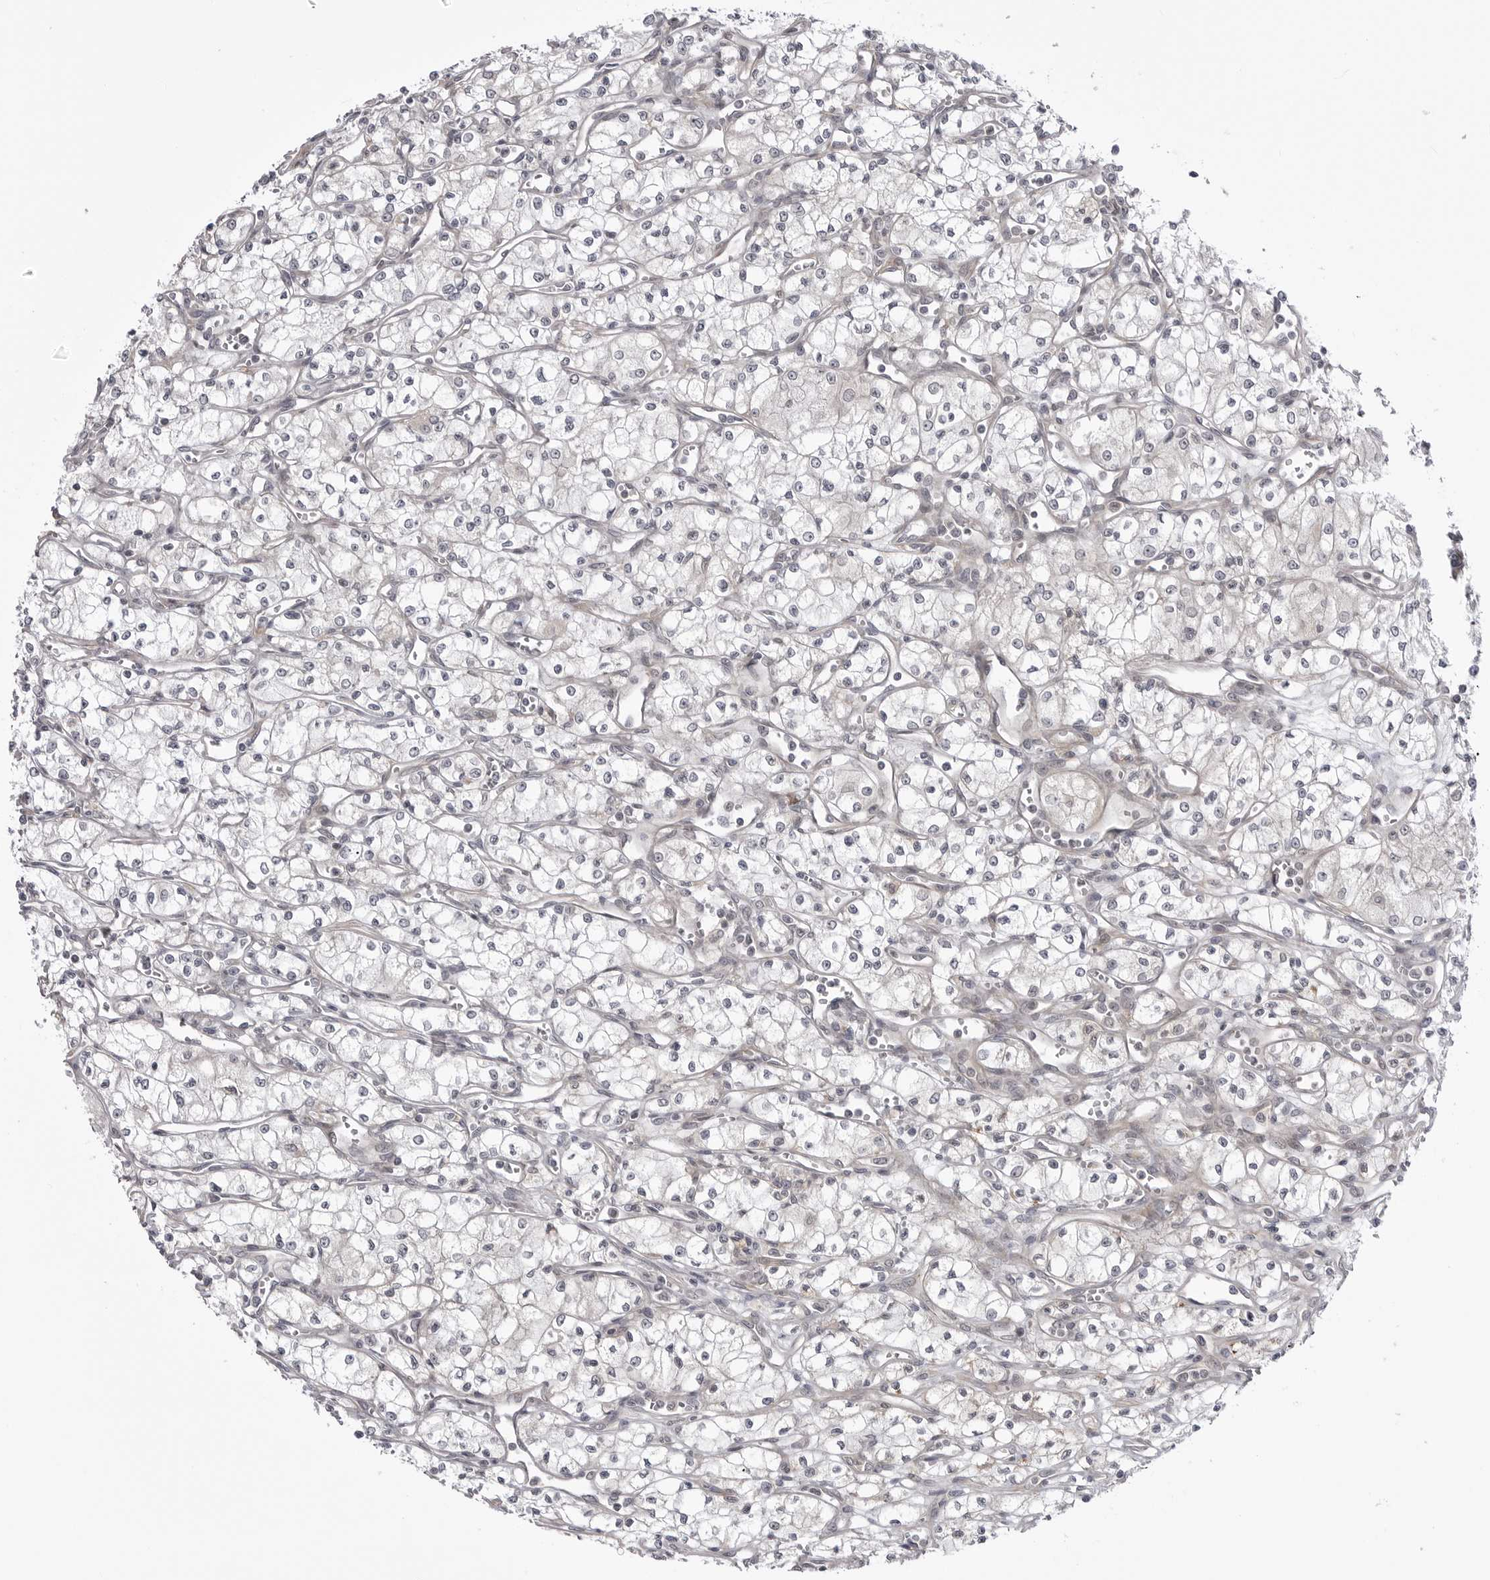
{"staining": {"intensity": "negative", "quantity": "none", "location": "none"}, "tissue": "renal cancer", "cell_type": "Tumor cells", "image_type": "cancer", "snomed": [{"axis": "morphology", "description": "Adenocarcinoma, NOS"}, {"axis": "topography", "description": "Kidney"}], "caption": "There is no significant expression in tumor cells of renal cancer. (IHC, brightfield microscopy, high magnification).", "gene": "CCDC18", "patient": {"sex": "male", "age": 59}}